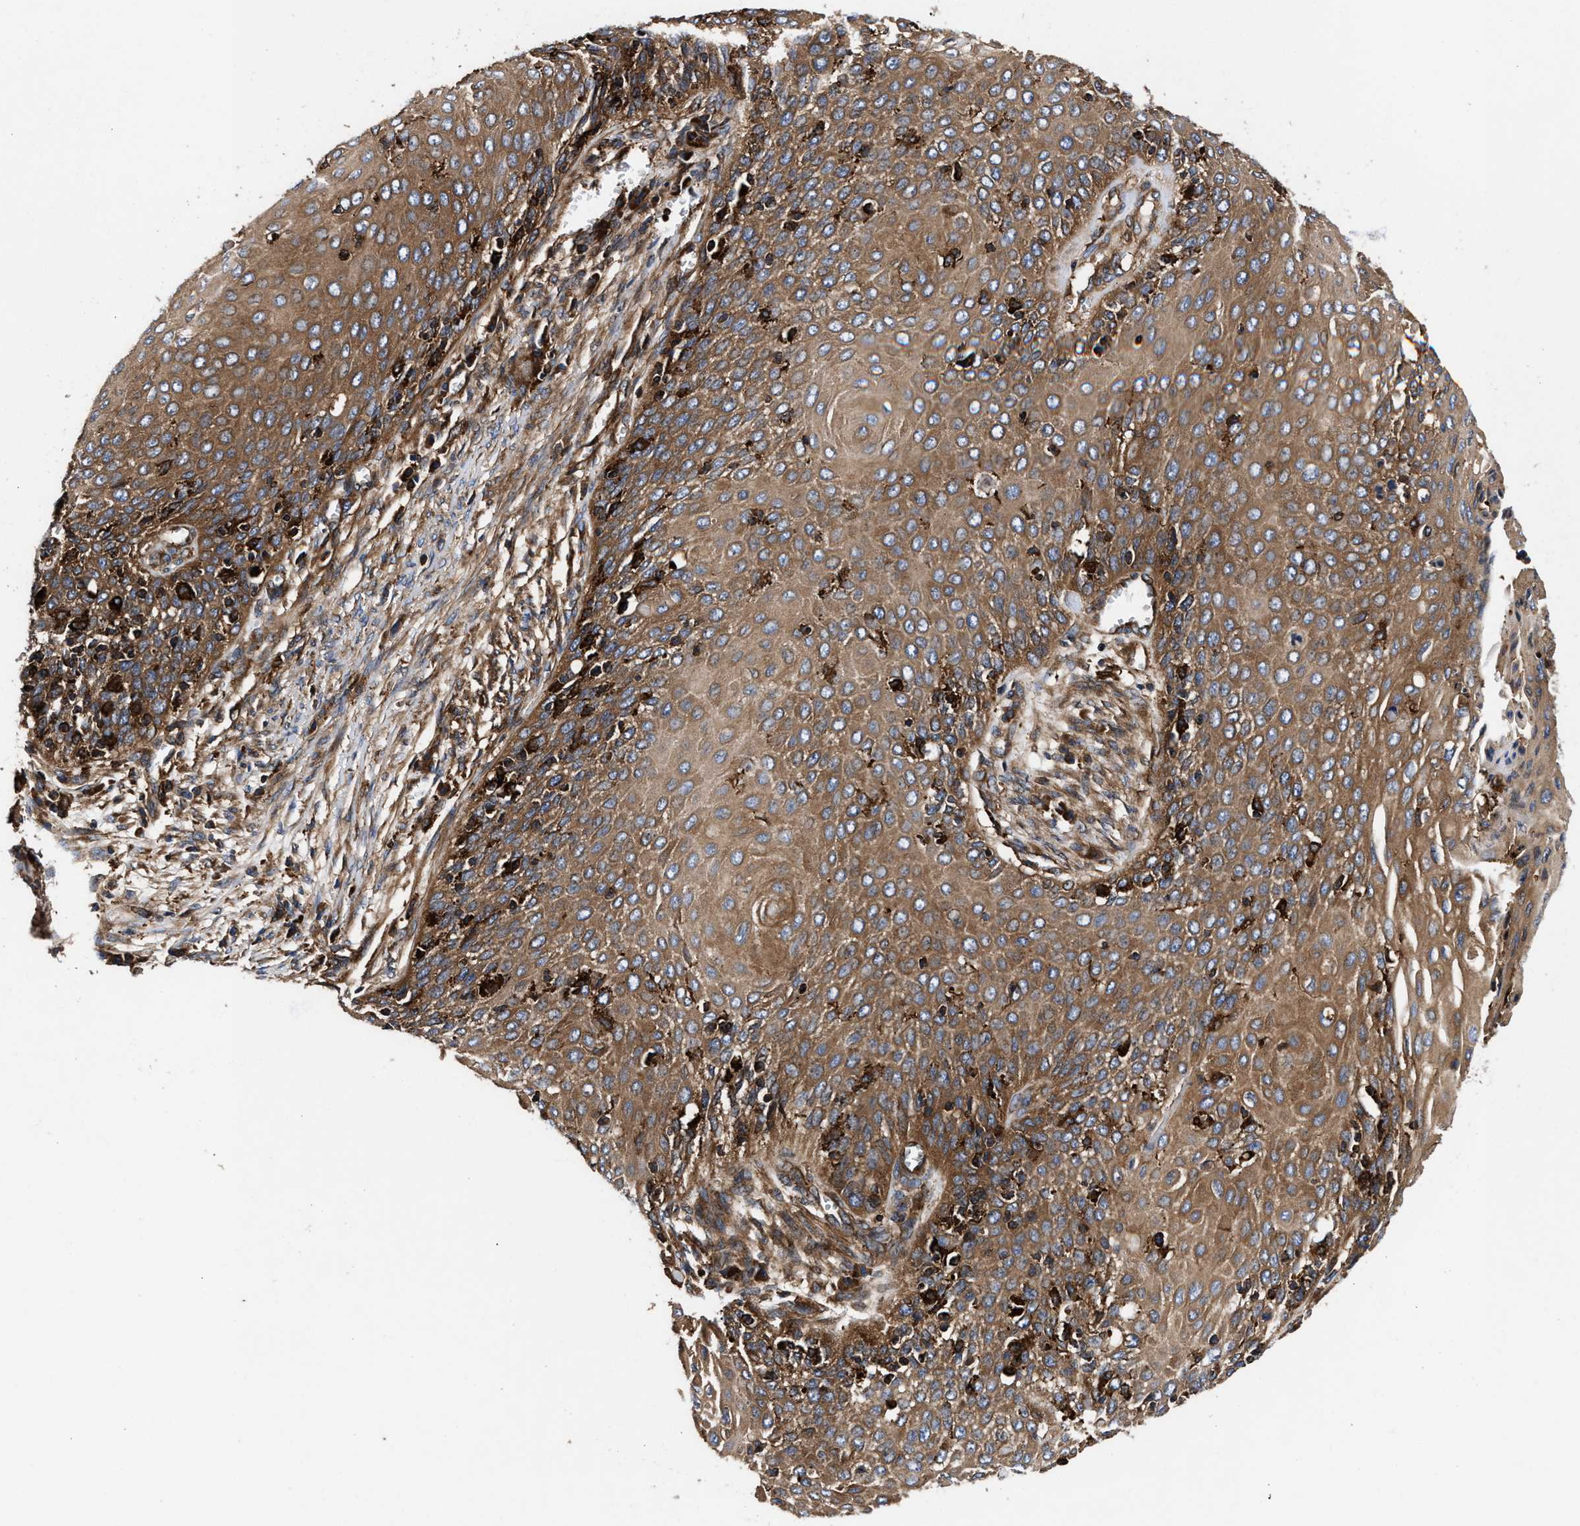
{"staining": {"intensity": "moderate", "quantity": ">75%", "location": "cytoplasmic/membranous"}, "tissue": "cervical cancer", "cell_type": "Tumor cells", "image_type": "cancer", "snomed": [{"axis": "morphology", "description": "Squamous cell carcinoma, NOS"}, {"axis": "topography", "description": "Cervix"}], "caption": "Immunohistochemistry photomicrograph of human cervical cancer stained for a protein (brown), which exhibits medium levels of moderate cytoplasmic/membranous positivity in about >75% of tumor cells.", "gene": "KYAT1", "patient": {"sex": "female", "age": 39}}